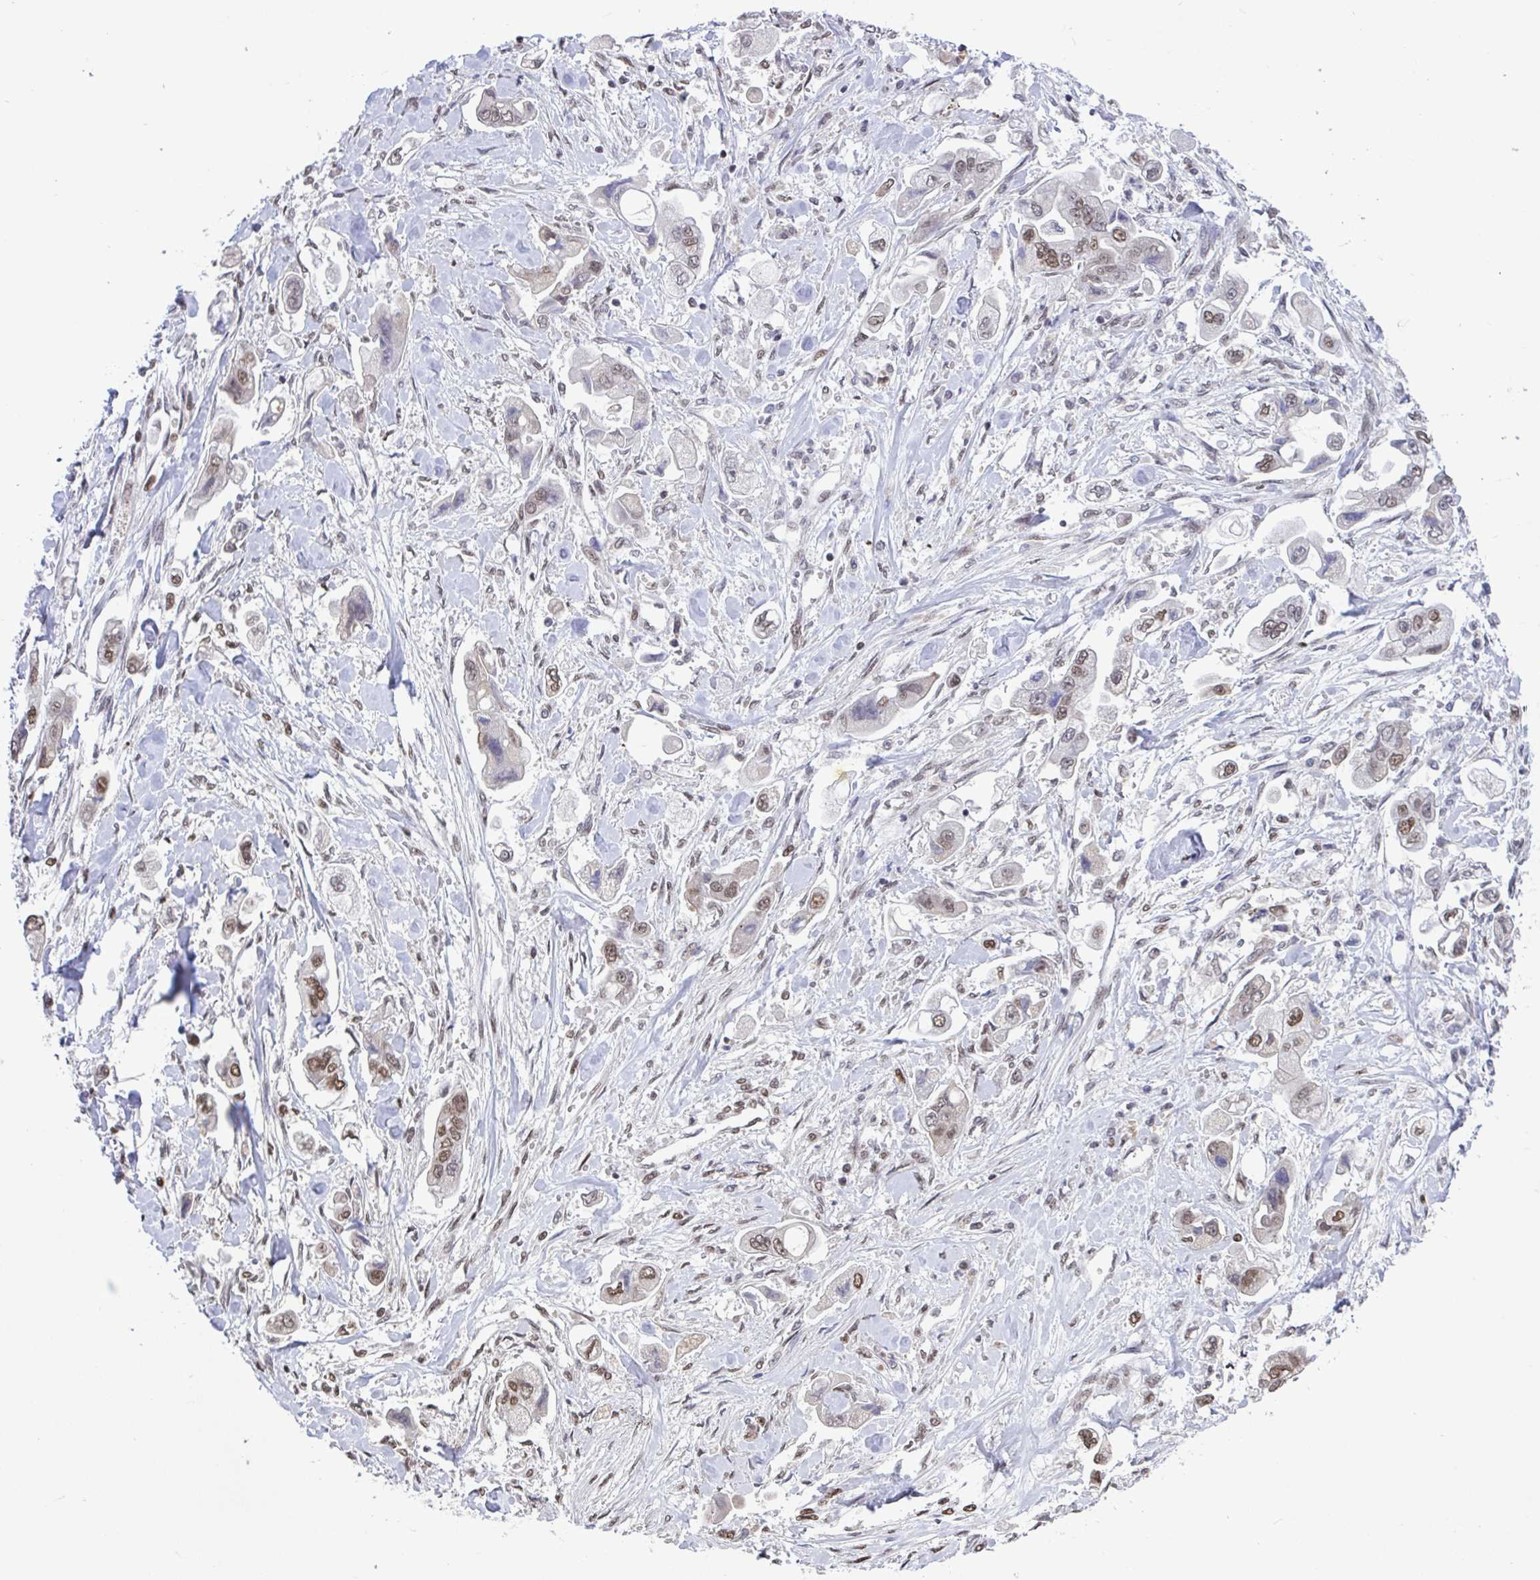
{"staining": {"intensity": "moderate", "quantity": ">75%", "location": "nuclear"}, "tissue": "stomach cancer", "cell_type": "Tumor cells", "image_type": "cancer", "snomed": [{"axis": "morphology", "description": "Adenocarcinoma, NOS"}, {"axis": "topography", "description": "Stomach"}], "caption": "About >75% of tumor cells in human stomach cancer exhibit moderate nuclear protein positivity as visualized by brown immunohistochemical staining.", "gene": "HNRNPDL", "patient": {"sex": "male", "age": 62}}